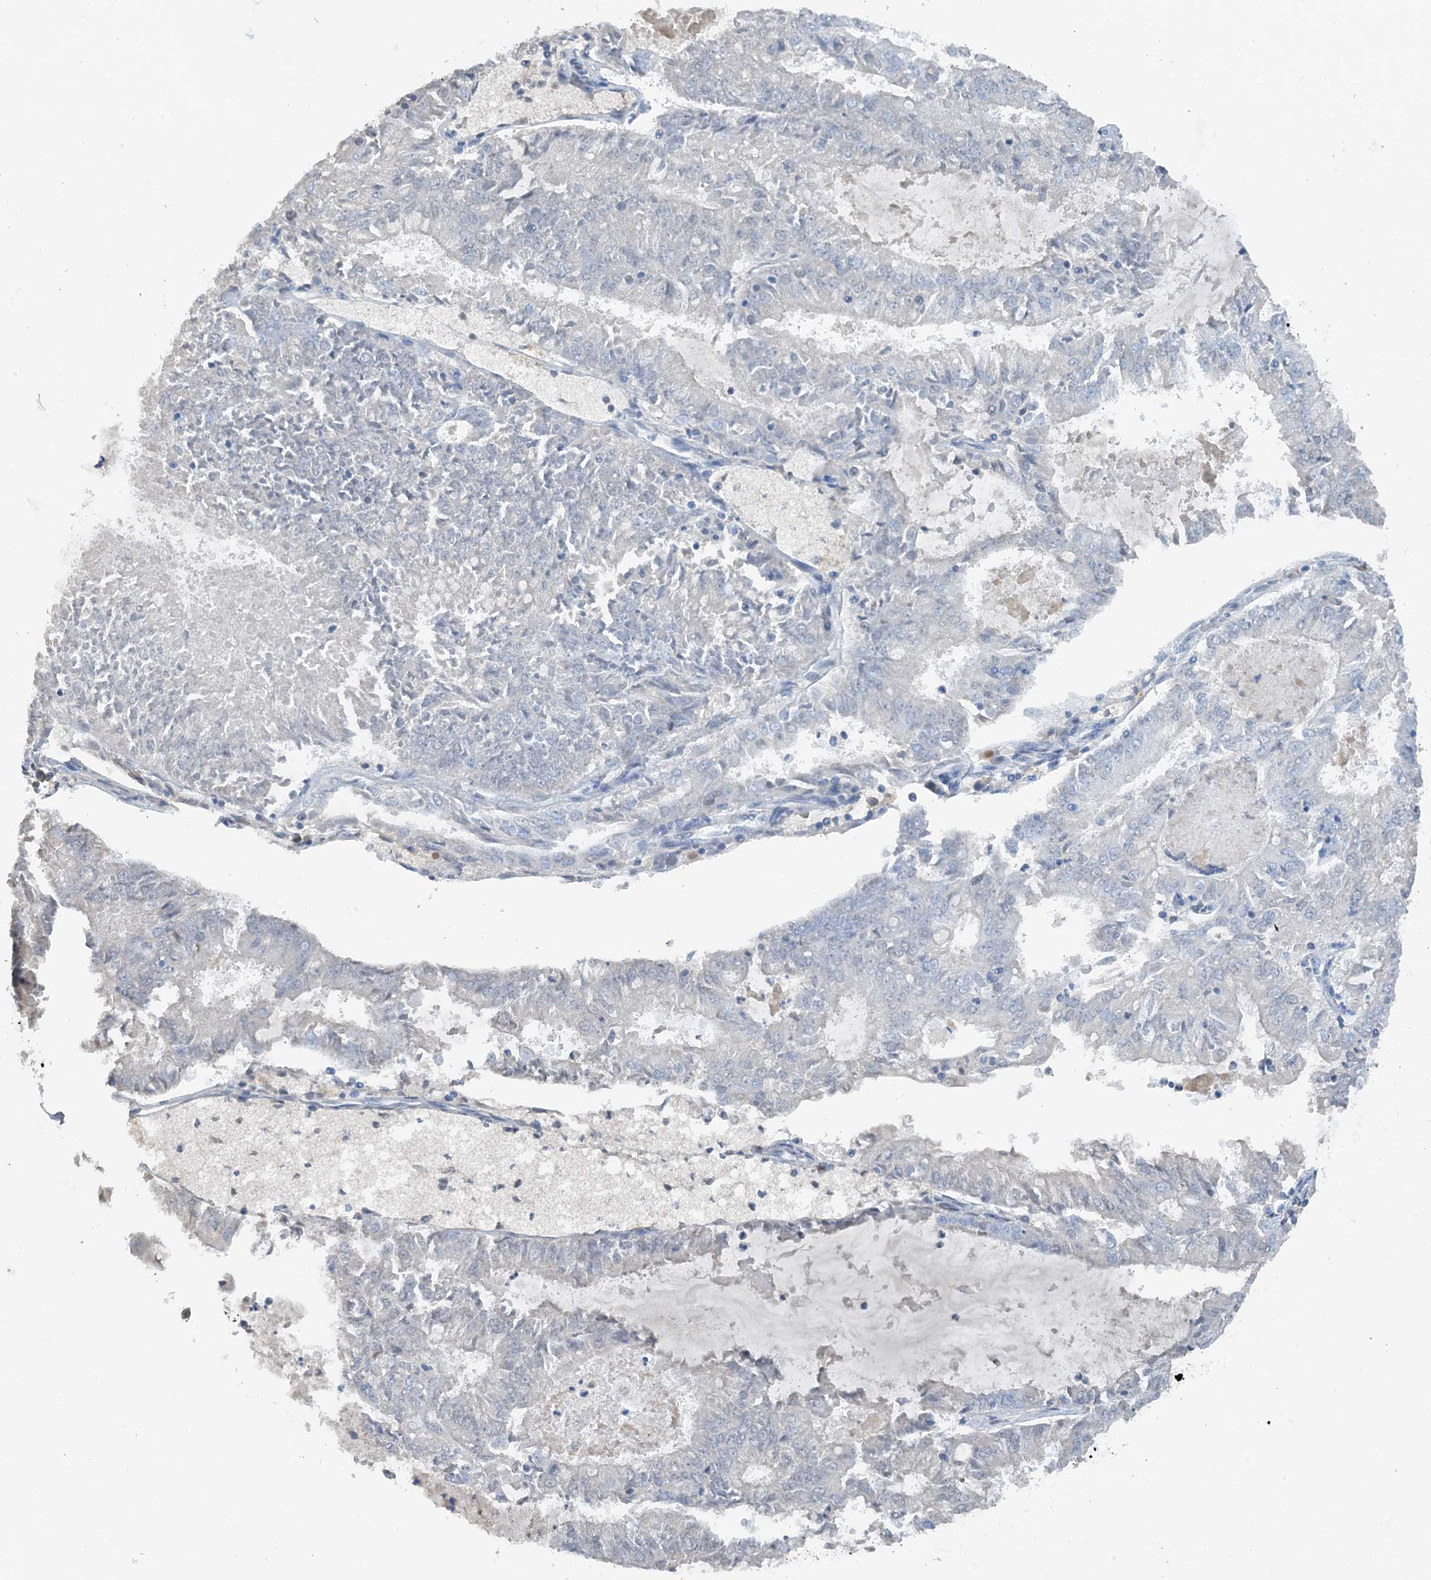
{"staining": {"intensity": "negative", "quantity": "none", "location": "none"}, "tissue": "endometrial cancer", "cell_type": "Tumor cells", "image_type": "cancer", "snomed": [{"axis": "morphology", "description": "Adenocarcinoma, NOS"}, {"axis": "topography", "description": "Endometrium"}], "caption": "Immunohistochemistry (IHC) histopathology image of neoplastic tissue: endometrial adenocarcinoma stained with DAB exhibits no significant protein positivity in tumor cells.", "gene": "CTRL", "patient": {"sex": "female", "age": 57}}